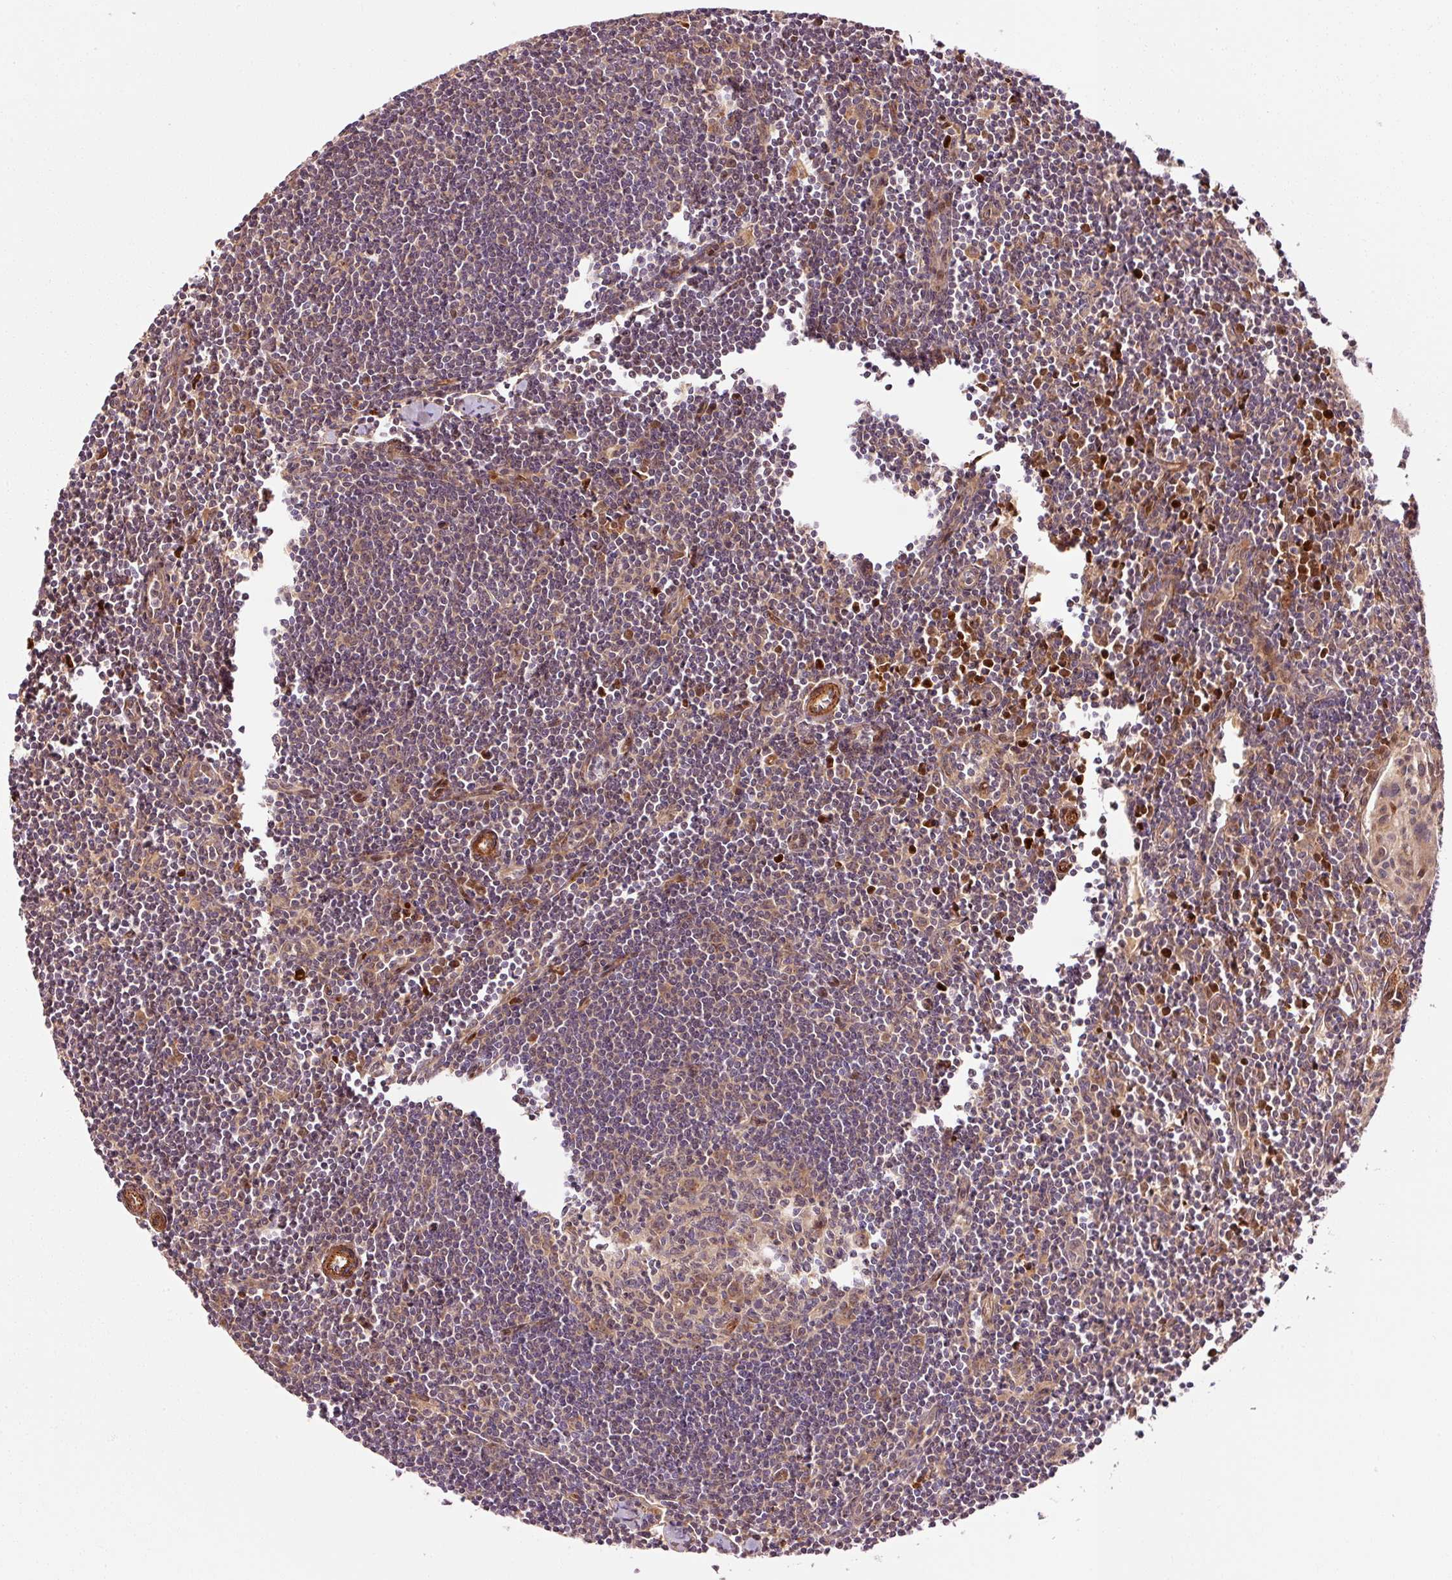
{"staining": {"intensity": "moderate", "quantity": "<25%", "location": "cytoplasmic/membranous"}, "tissue": "lymph node", "cell_type": "Germinal center cells", "image_type": "normal", "snomed": [{"axis": "morphology", "description": "Normal tissue, NOS"}, {"axis": "topography", "description": "Lymph node"}], "caption": "The immunohistochemical stain highlights moderate cytoplasmic/membranous expression in germinal center cells of normal lymph node.", "gene": "LIMK2", "patient": {"sex": "female", "age": 29}}